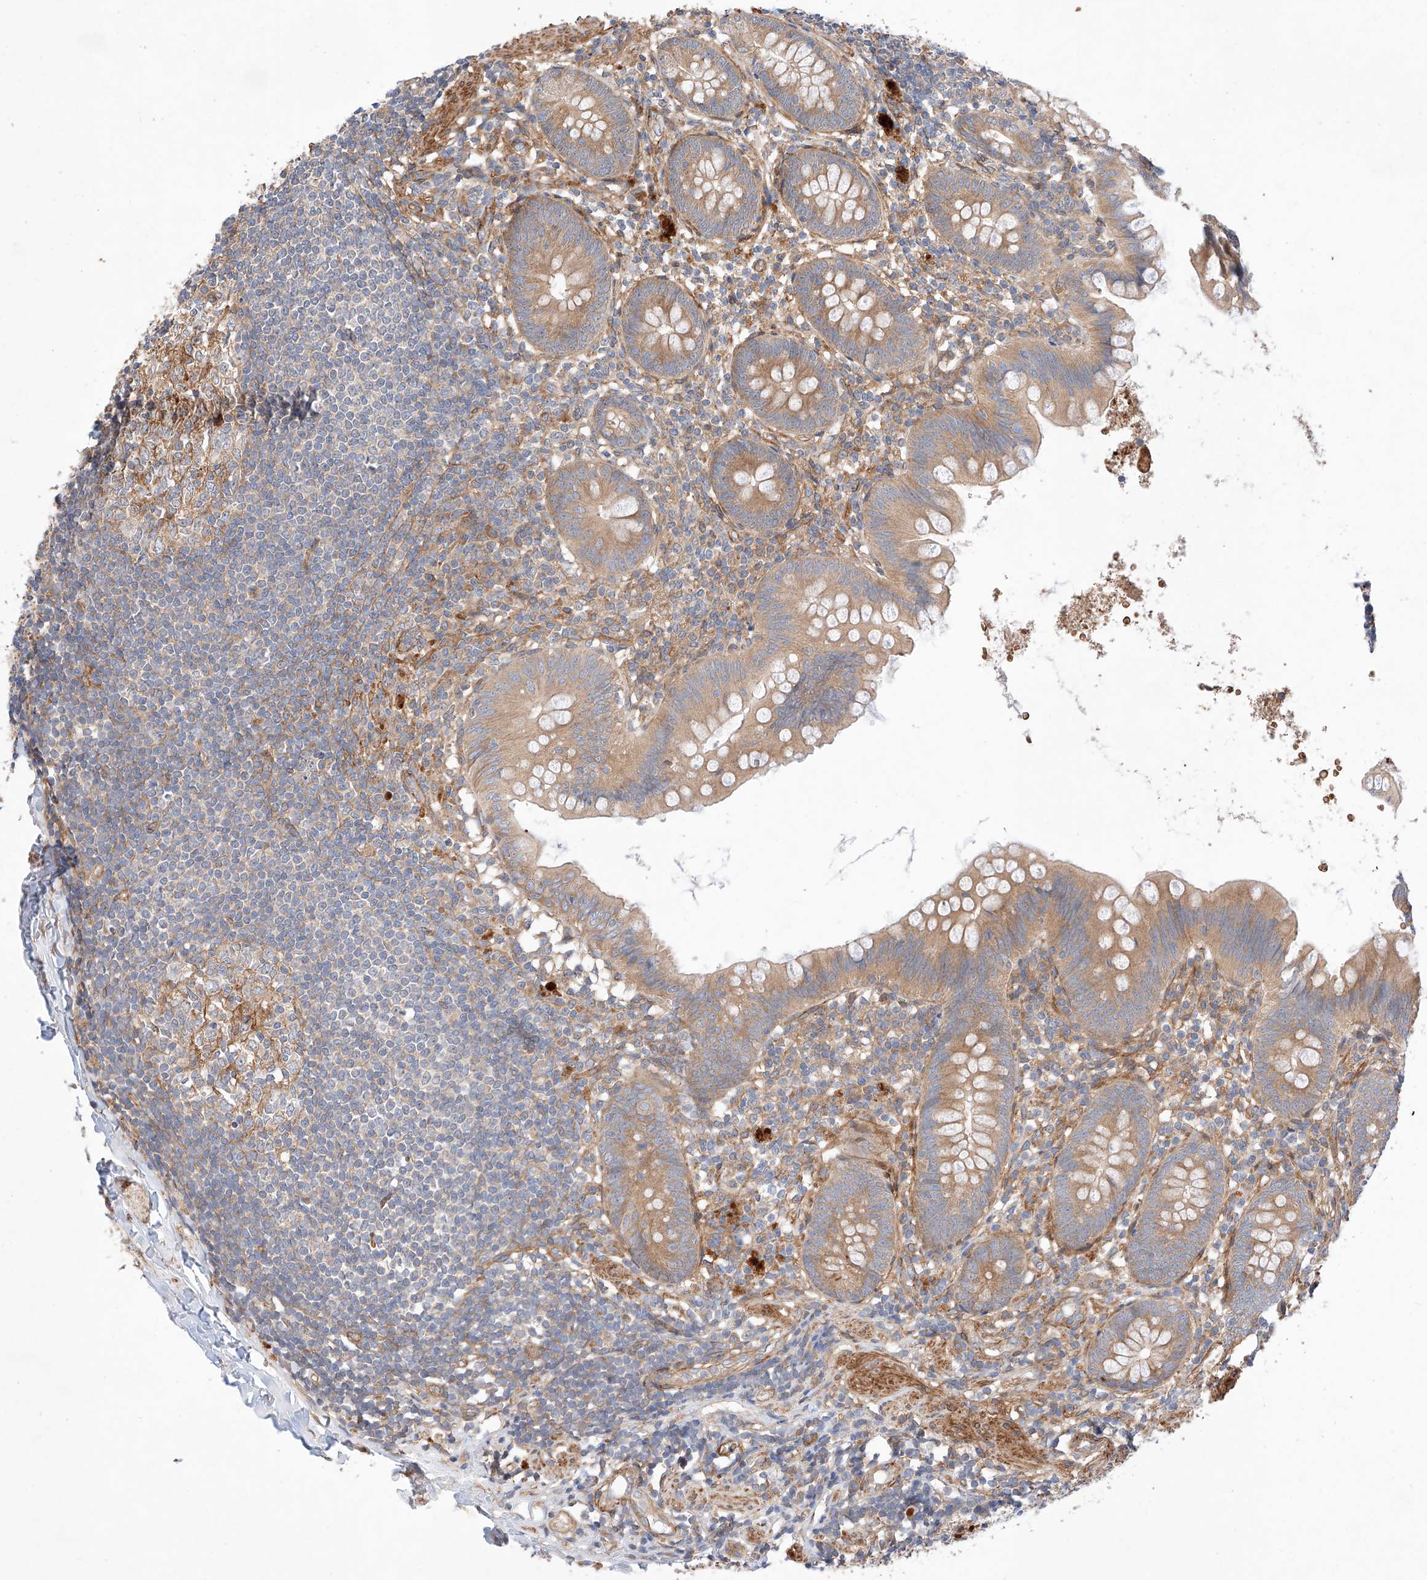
{"staining": {"intensity": "moderate", "quantity": ">75%", "location": "cytoplasmic/membranous"}, "tissue": "appendix", "cell_type": "Glandular cells", "image_type": "normal", "snomed": [{"axis": "morphology", "description": "Normal tissue, NOS"}, {"axis": "topography", "description": "Appendix"}], "caption": "Benign appendix shows moderate cytoplasmic/membranous positivity in approximately >75% of glandular cells, visualized by immunohistochemistry.", "gene": "RAB23", "patient": {"sex": "female", "age": 62}}